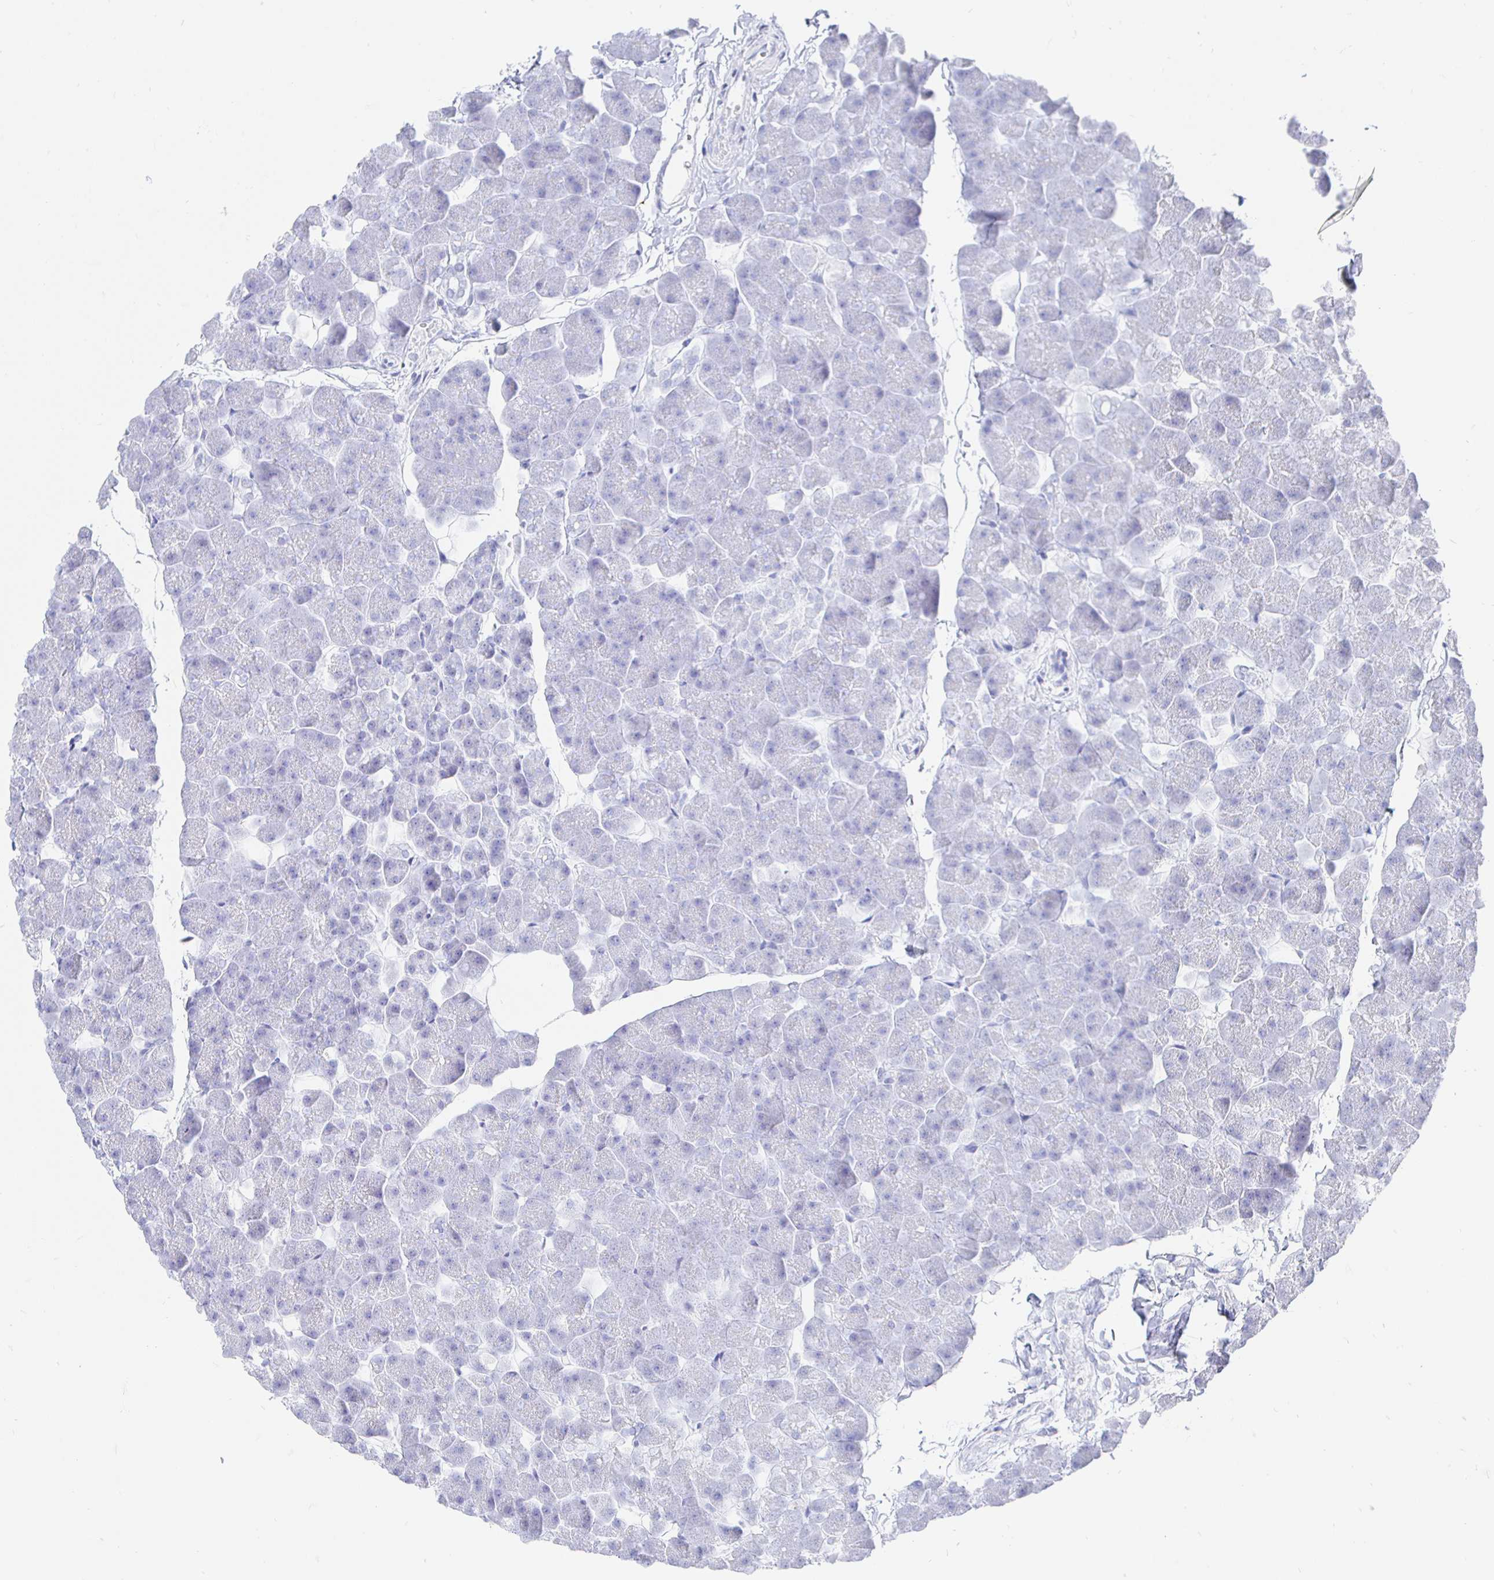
{"staining": {"intensity": "negative", "quantity": "none", "location": "none"}, "tissue": "pancreas", "cell_type": "Exocrine glandular cells", "image_type": "normal", "snomed": [{"axis": "morphology", "description": "Normal tissue, NOS"}, {"axis": "topography", "description": "Pancreas"}], "caption": "DAB immunohistochemical staining of normal human pancreas exhibits no significant staining in exocrine glandular cells. (Stains: DAB immunohistochemistry (IHC) with hematoxylin counter stain, Microscopy: brightfield microscopy at high magnification).", "gene": "CLCA1", "patient": {"sex": "male", "age": 35}}